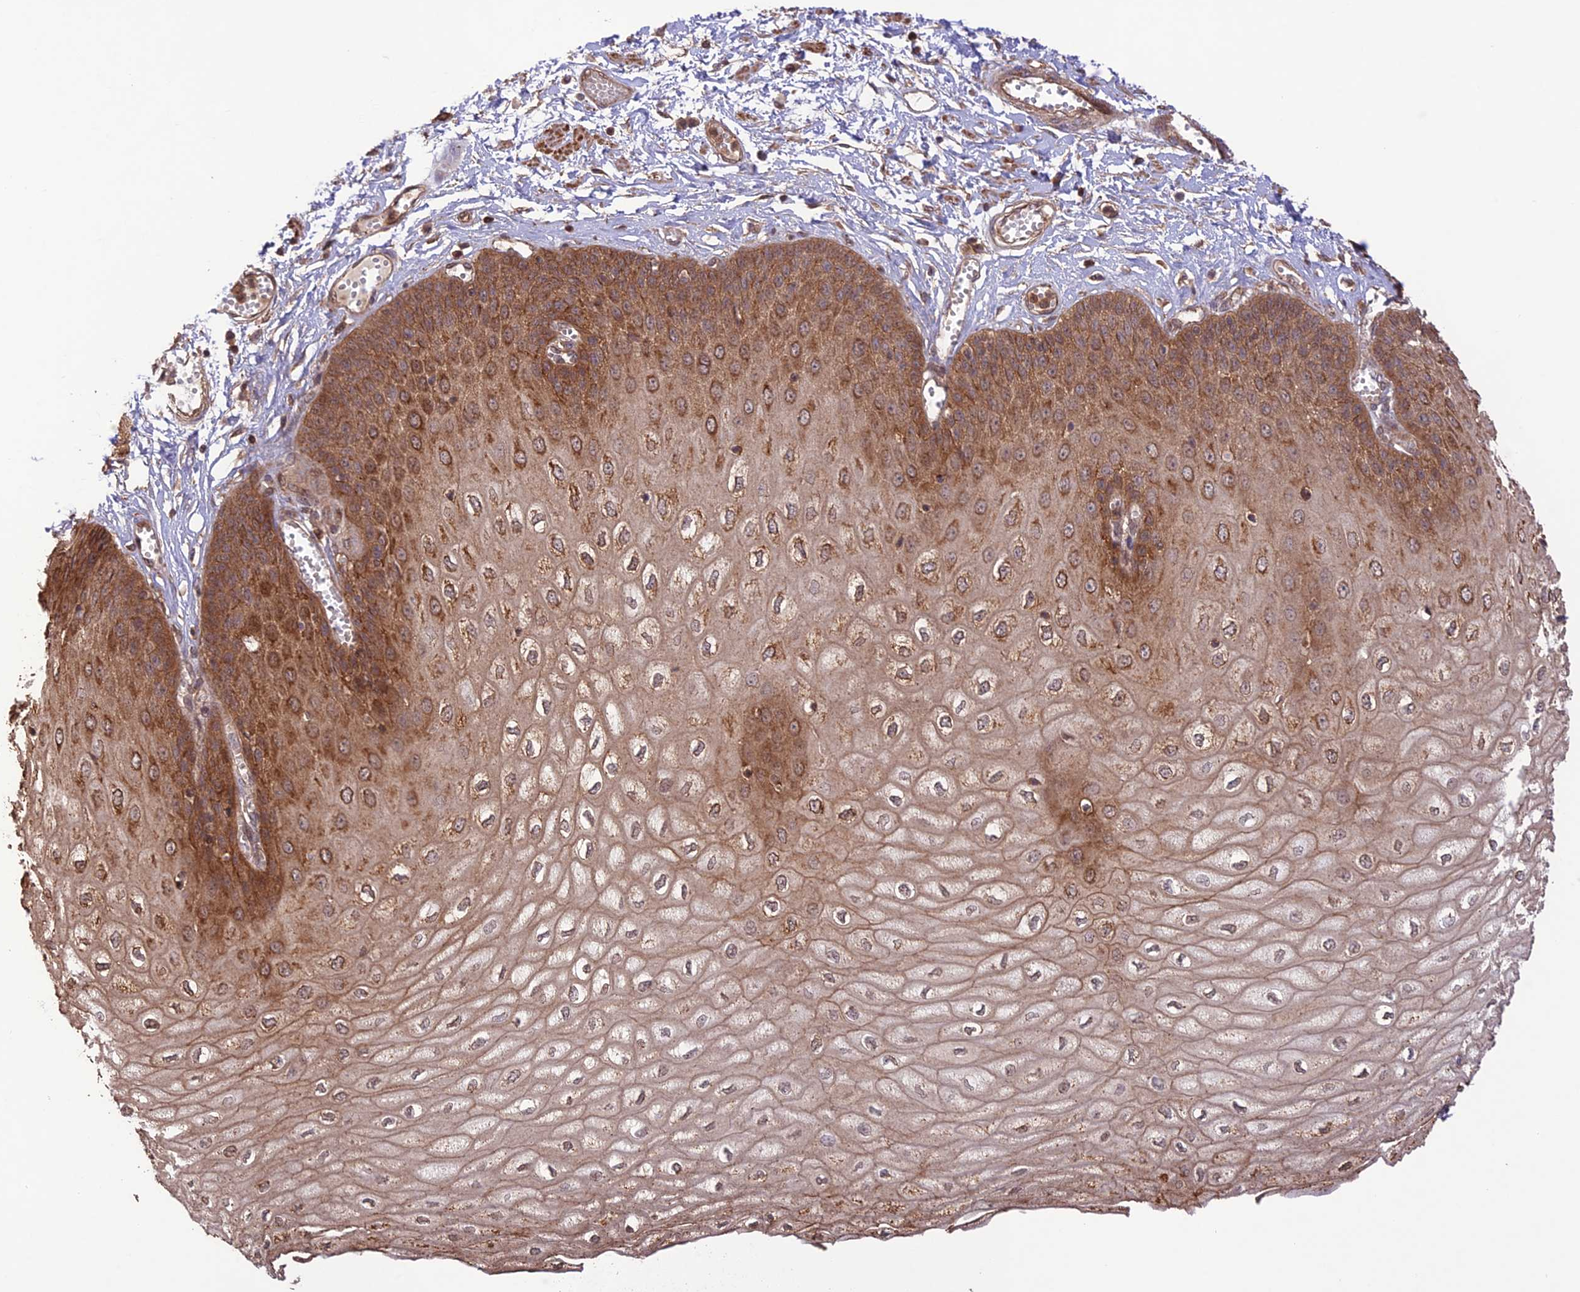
{"staining": {"intensity": "moderate", "quantity": ">75%", "location": "cytoplasmic/membranous,nuclear"}, "tissue": "esophagus", "cell_type": "Squamous epithelial cells", "image_type": "normal", "snomed": [{"axis": "morphology", "description": "Normal tissue, NOS"}, {"axis": "topography", "description": "Esophagus"}], "caption": "Immunohistochemical staining of unremarkable human esophagus displays medium levels of moderate cytoplasmic/membranous,nuclear expression in about >75% of squamous epithelial cells. The staining is performed using DAB brown chromogen to label protein expression. The nuclei are counter-stained blue using hematoxylin.", "gene": "FCHSD1", "patient": {"sex": "male", "age": 60}}